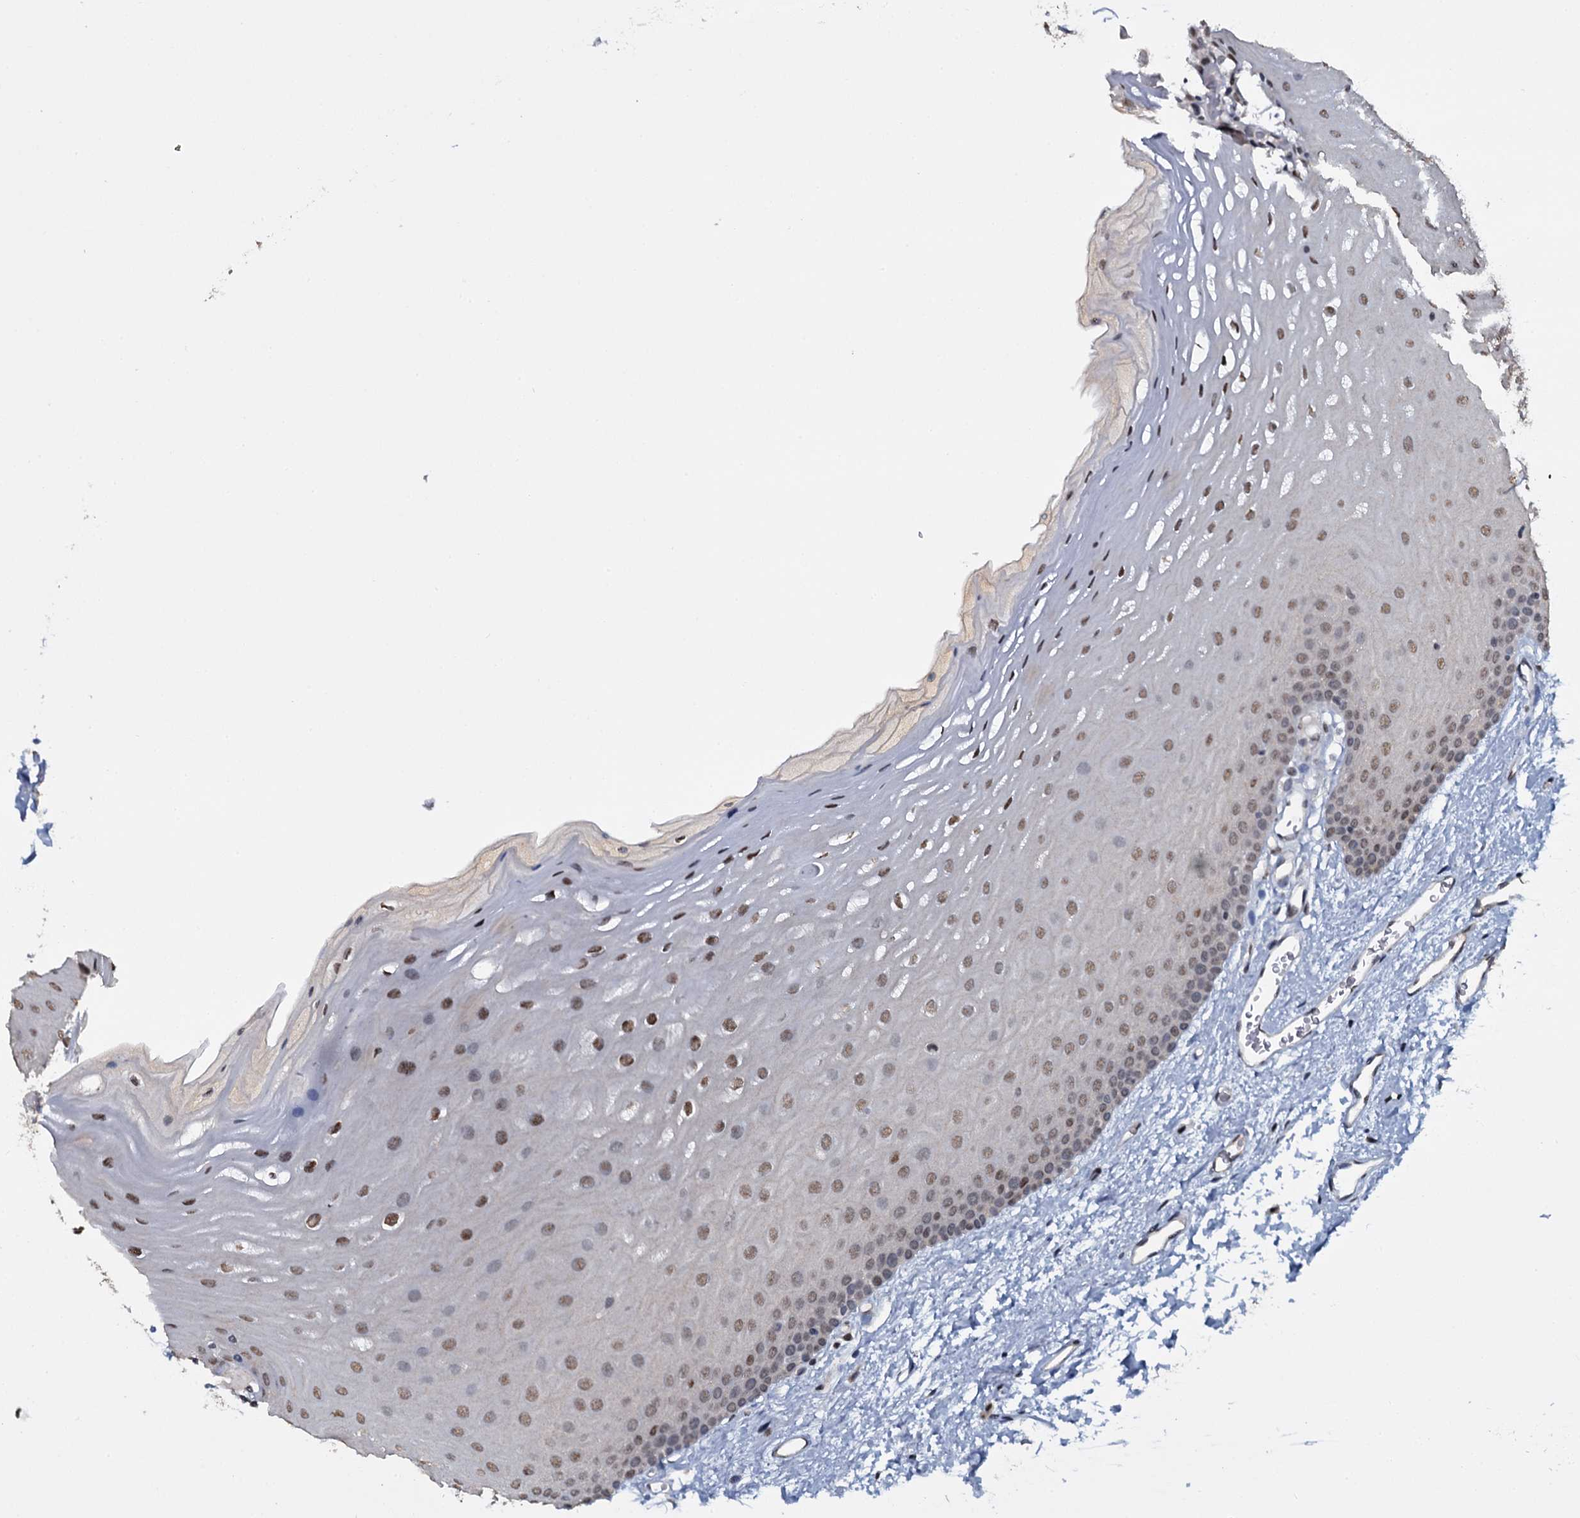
{"staining": {"intensity": "moderate", "quantity": "25%-75%", "location": "nuclear"}, "tissue": "oral mucosa", "cell_type": "Squamous epithelial cells", "image_type": "normal", "snomed": [{"axis": "morphology", "description": "Normal tissue, NOS"}, {"axis": "topography", "description": "Oral tissue"}], "caption": "High-power microscopy captured an immunohistochemistry (IHC) image of benign oral mucosa, revealing moderate nuclear staining in approximately 25%-75% of squamous epithelial cells.", "gene": "SH2D4B", "patient": {"sex": "female", "age": 70}}